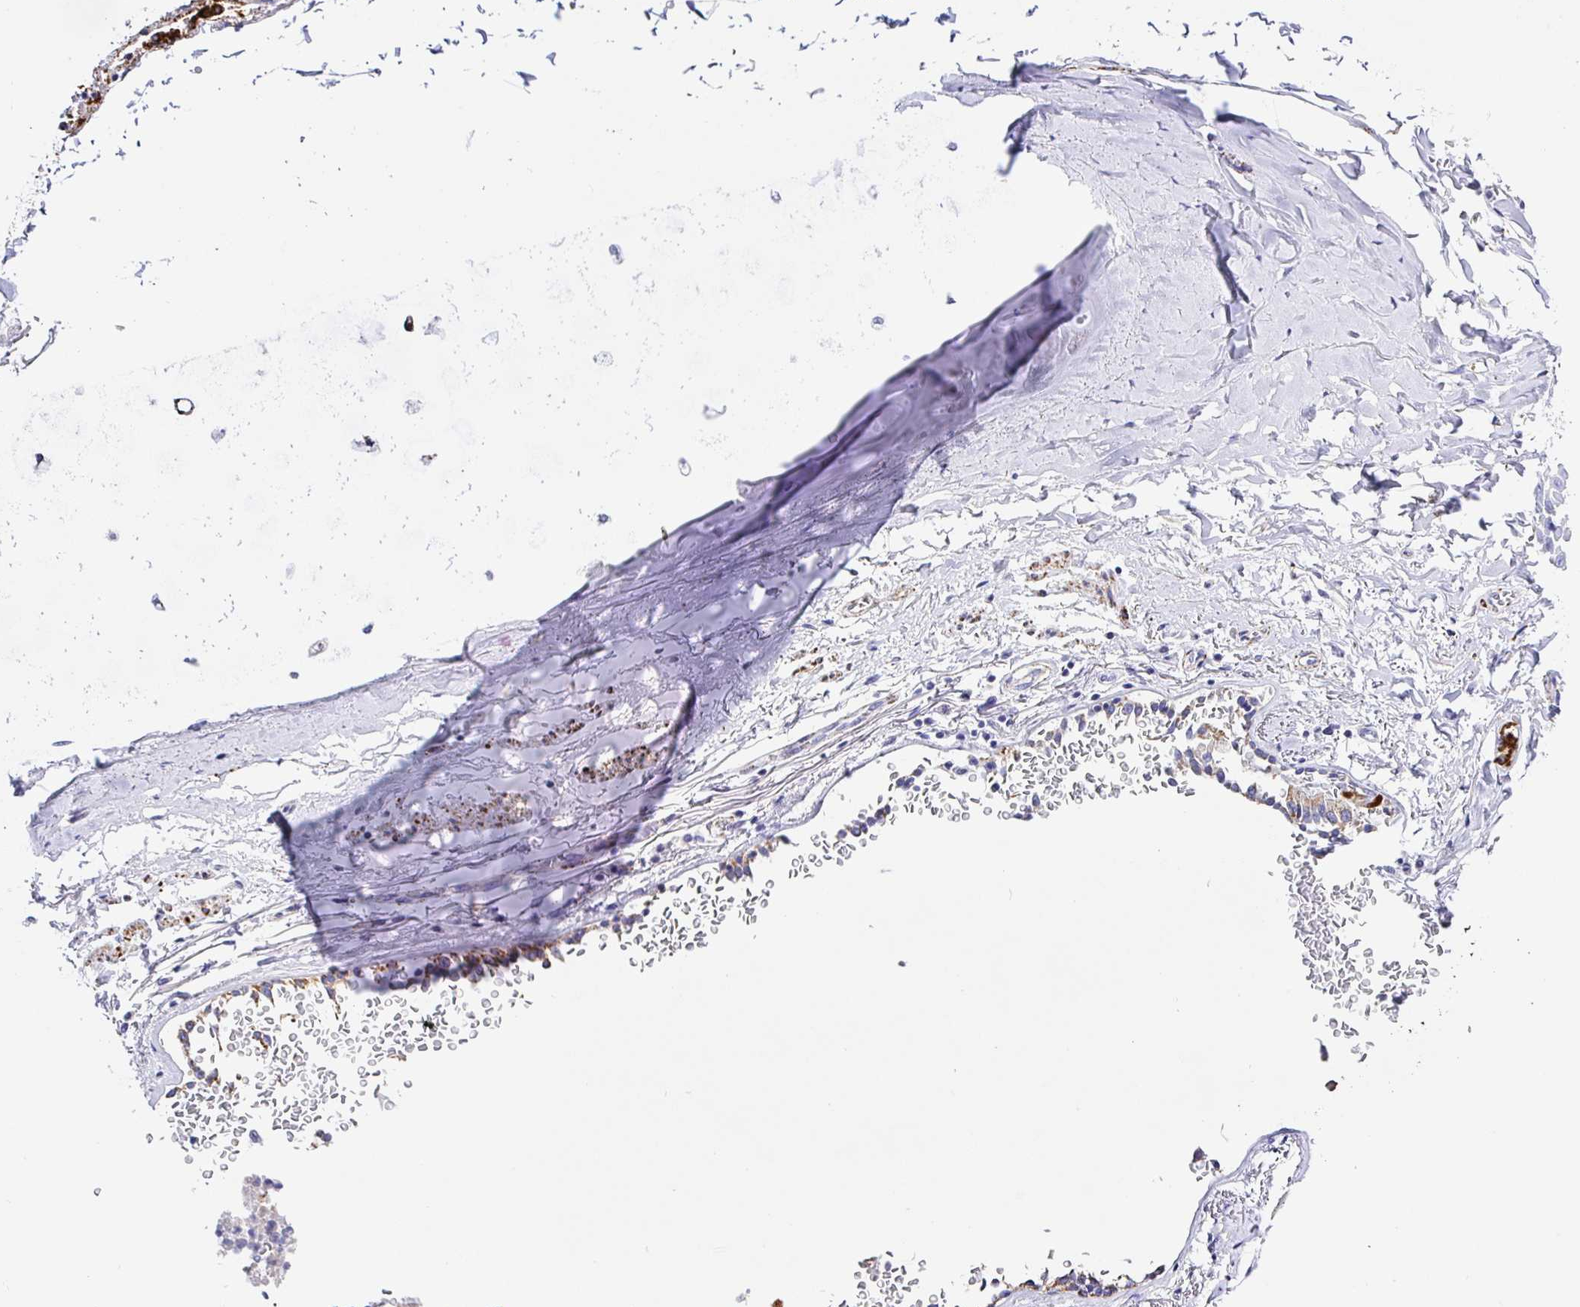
{"staining": {"intensity": "negative", "quantity": "none", "location": "none"}, "tissue": "adipose tissue", "cell_type": "Adipocytes", "image_type": "normal", "snomed": [{"axis": "morphology", "description": "Normal tissue, NOS"}, {"axis": "topography", "description": "Cartilage tissue"}, {"axis": "topography", "description": "Bronchus"}, {"axis": "topography", "description": "Peripheral nerve tissue"}], "caption": "The photomicrograph shows no staining of adipocytes in benign adipose tissue.", "gene": "MAOA", "patient": {"sex": "male", "age": 67}}